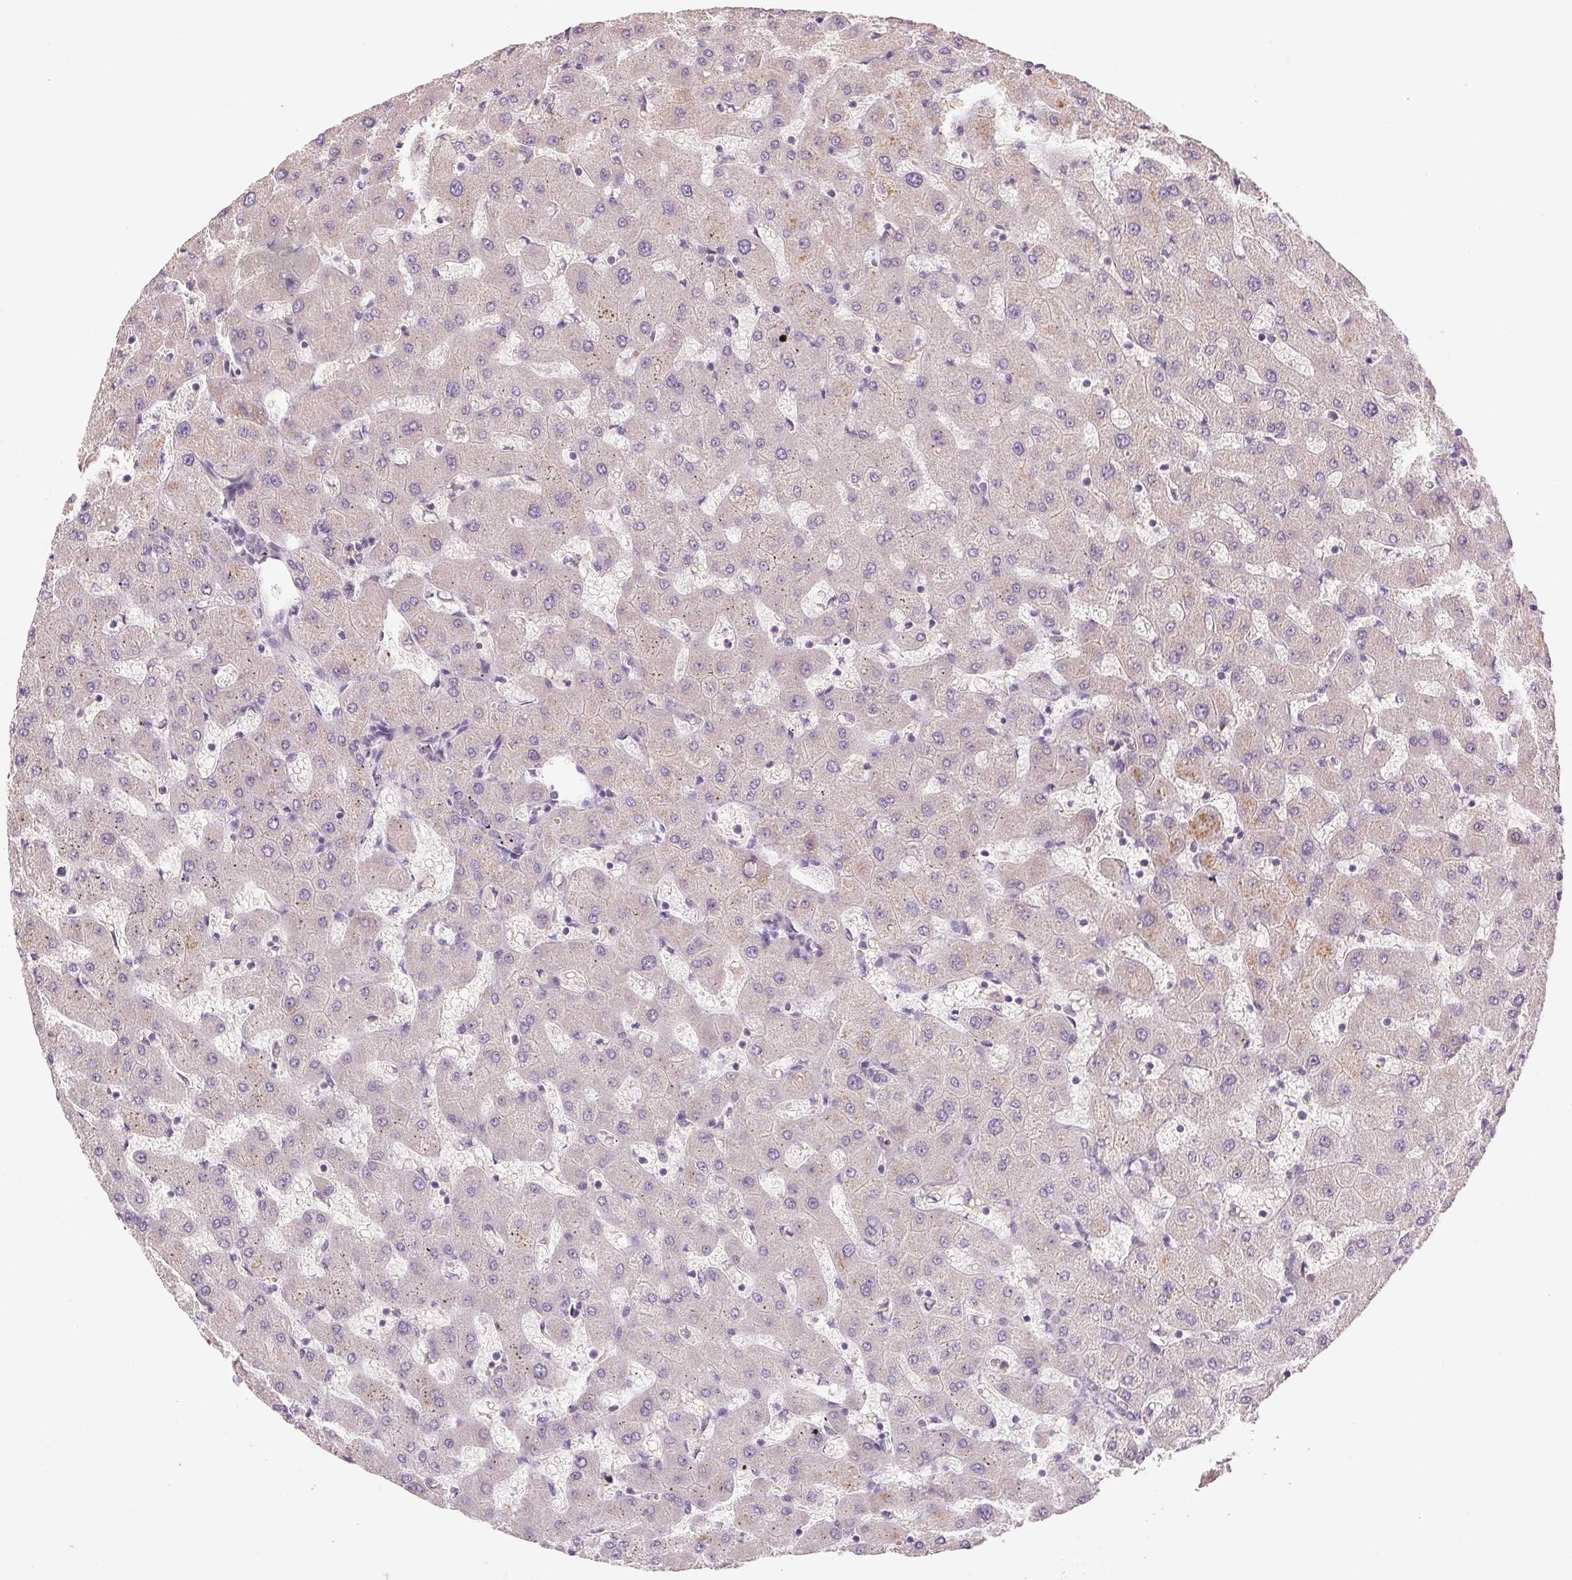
{"staining": {"intensity": "negative", "quantity": "none", "location": "none"}, "tissue": "liver", "cell_type": "Cholangiocytes", "image_type": "normal", "snomed": [{"axis": "morphology", "description": "Normal tissue, NOS"}, {"axis": "topography", "description": "Liver"}], "caption": "Human liver stained for a protein using immunohistochemistry reveals no staining in cholangiocytes.", "gene": "YIF1B", "patient": {"sex": "female", "age": 63}}